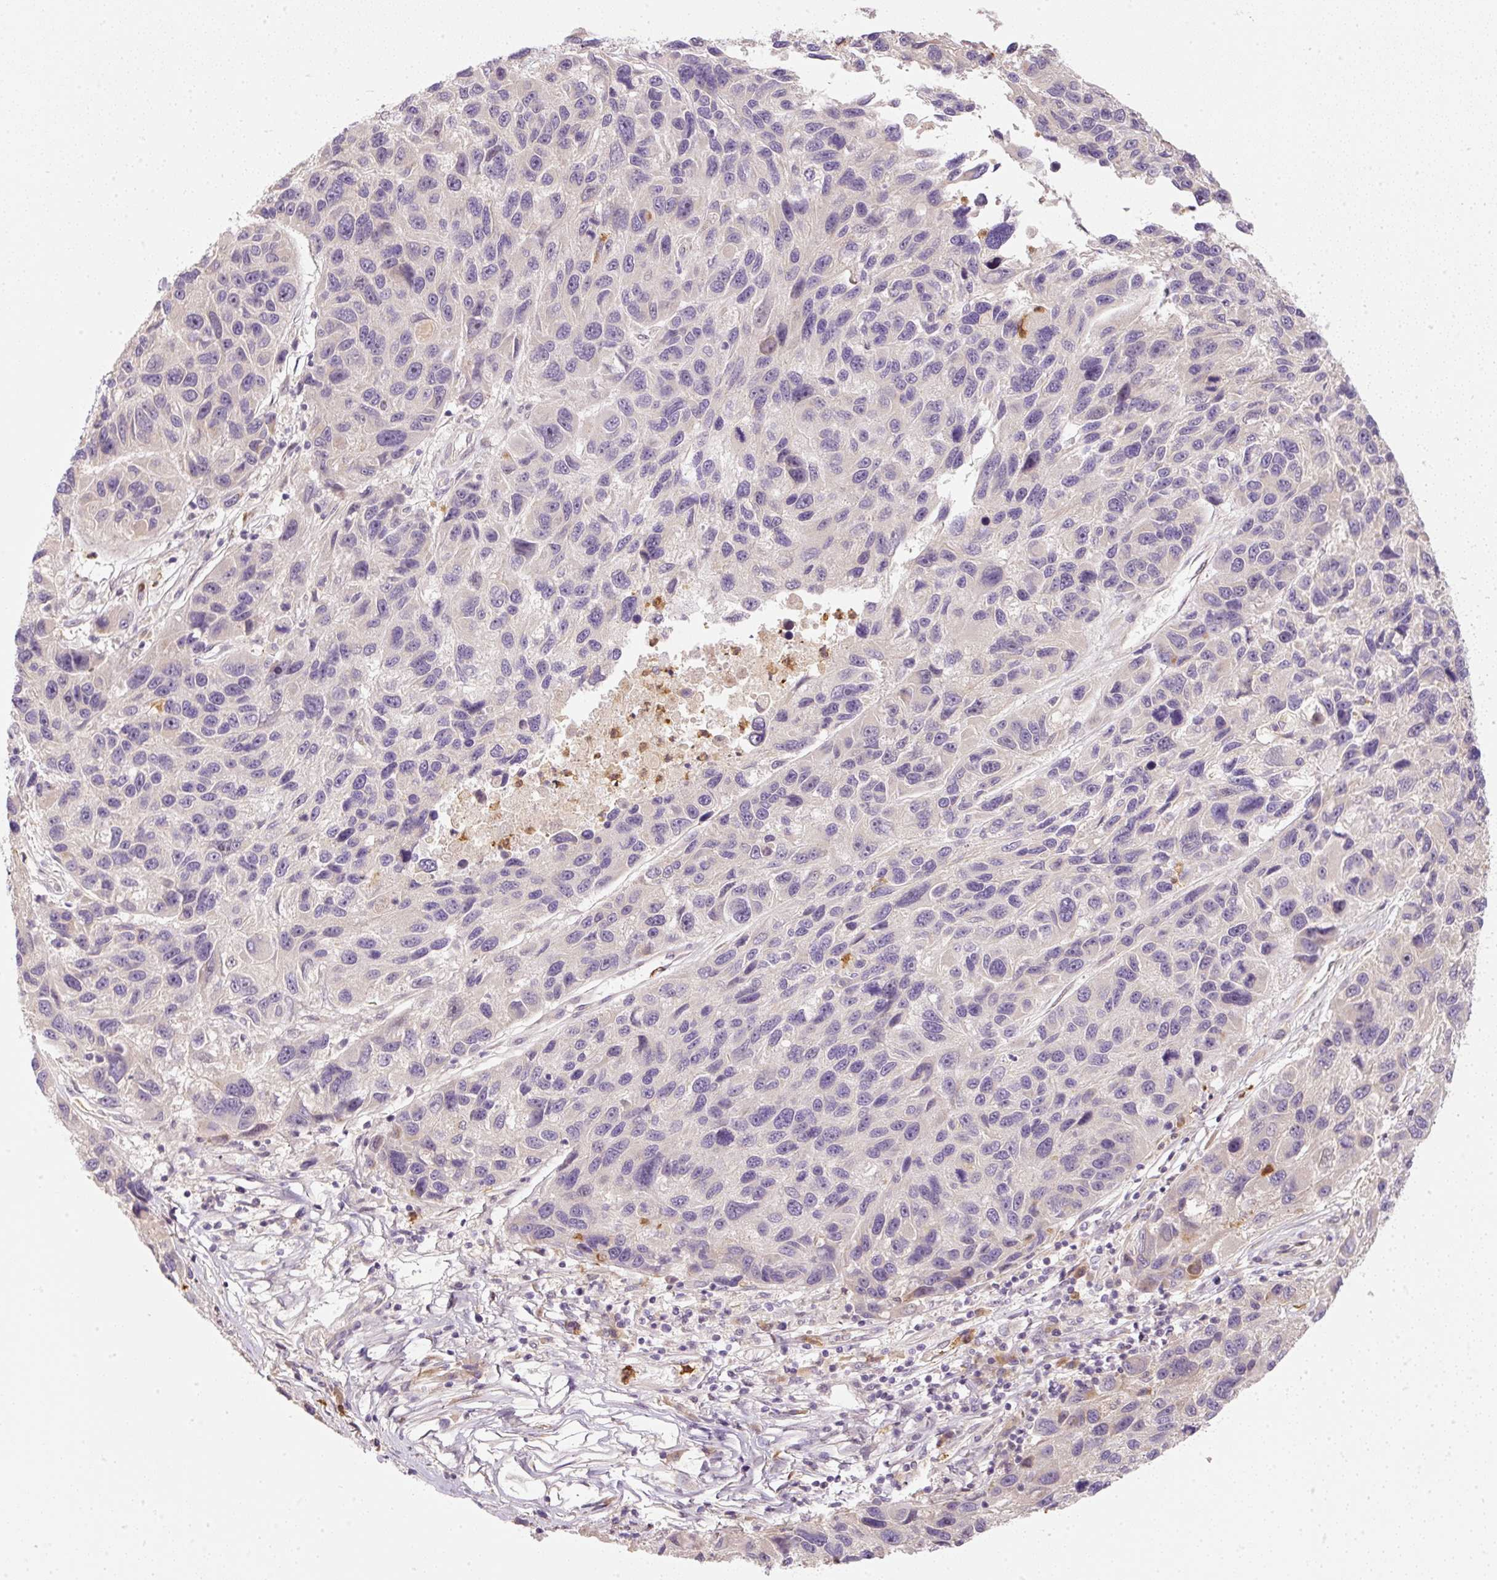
{"staining": {"intensity": "negative", "quantity": "none", "location": "none"}, "tissue": "melanoma", "cell_type": "Tumor cells", "image_type": "cancer", "snomed": [{"axis": "morphology", "description": "Malignant melanoma, NOS"}, {"axis": "topography", "description": "Skin"}], "caption": "An image of human malignant melanoma is negative for staining in tumor cells.", "gene": "CTTNBP2", "patient": {"sex": "male", "age": 53}}